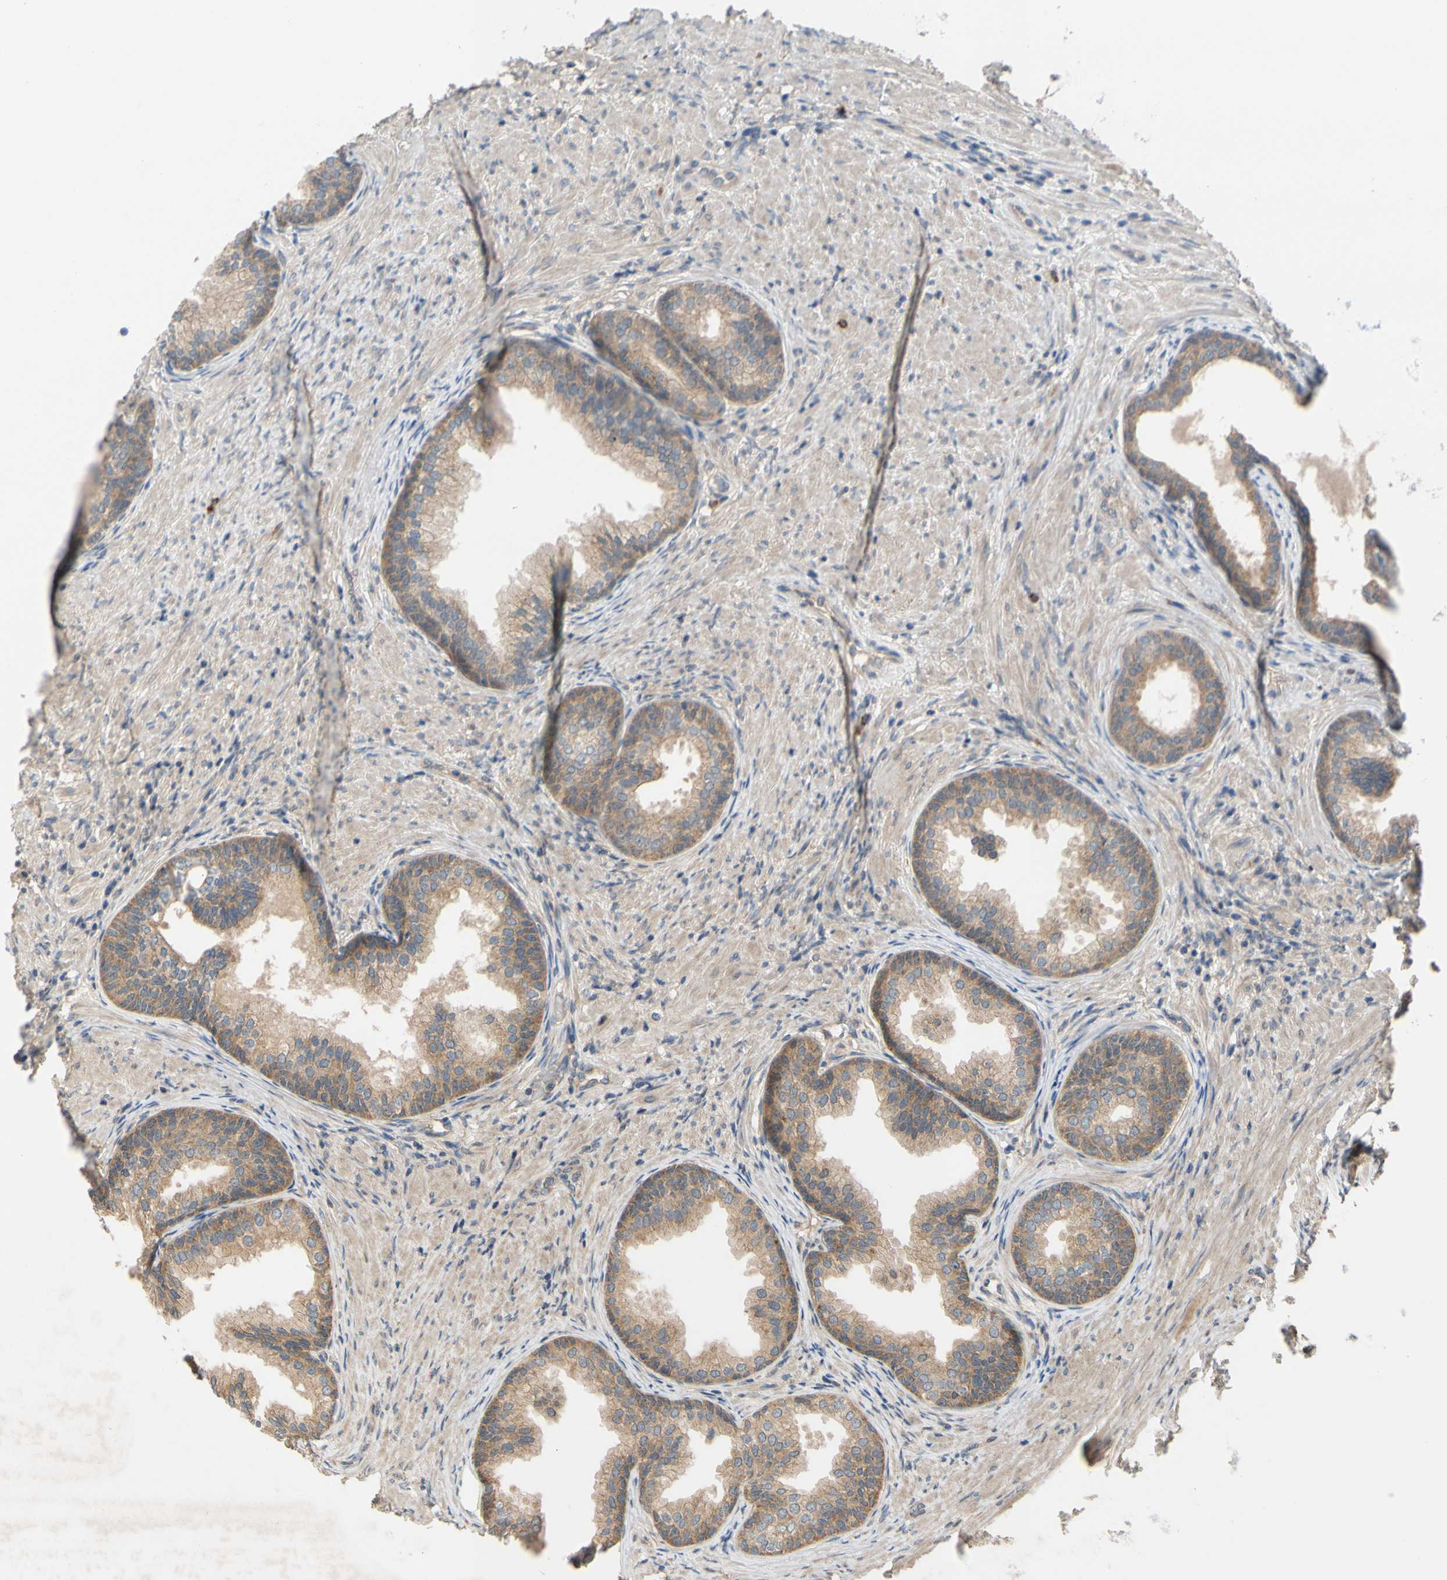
{"staining": {"intensity": "moderate", "quantity": ">75%", "location": "cytoplasmic/membranous"}, "tissue": "prostate", "cell_type": "Glandular cells", "image_type": "normal", "snomed": [{"axis": "morphology", "description": "Normal tissue, NOS"}, {"axis": "topography", "description": "Prostate"}], "caption": "Approximately >75% of glandular cells in unremarkable prostate reveal moderate cytoplasmic/membranous protein positivity as visualized by brown immunohistochemical staining.", "gene": "MBTPS2", "patient": {"sex": "male", "age": 76}}